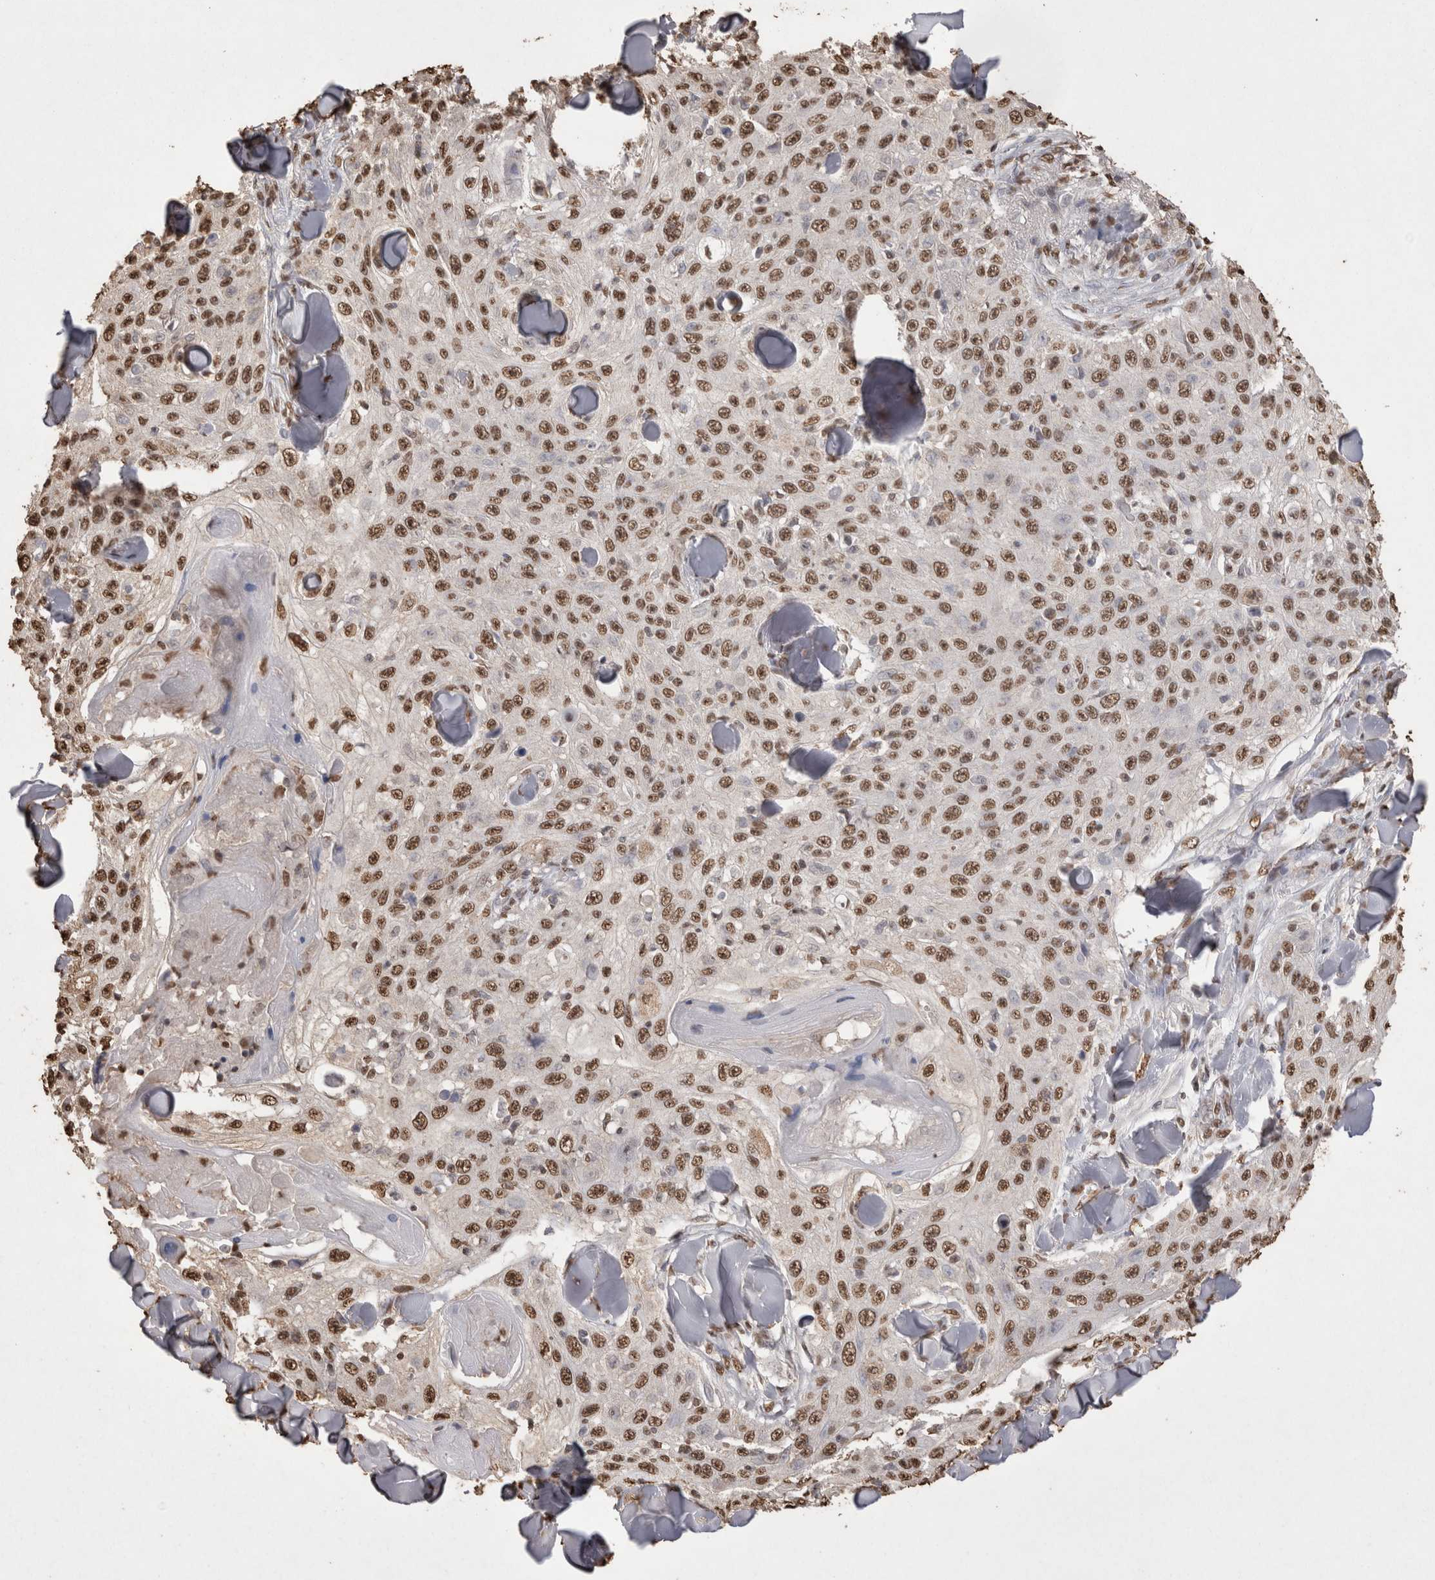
{"staining": {"intensity": "moderate", "quantity": ">75%", "location": "nuclear"}, "tissue": "skin cancer", "cell_type": "Tumor cells", "image_type": "cancer", "snomed": [{"axis": "morphology", "description": "Squamous cell carcinoma, NOS"}, {"axis": "topography", "description": "Skin"}], "caption": "Tumor cells show moderate nuclear staining in approximately >75% of cells in skin cancer (squamous cell carcinoma). (Brightfield microscopy of DAB IHC at high magnification).", "gene": "POU5F1", "patient": {"sex": "male", "age": 86}}